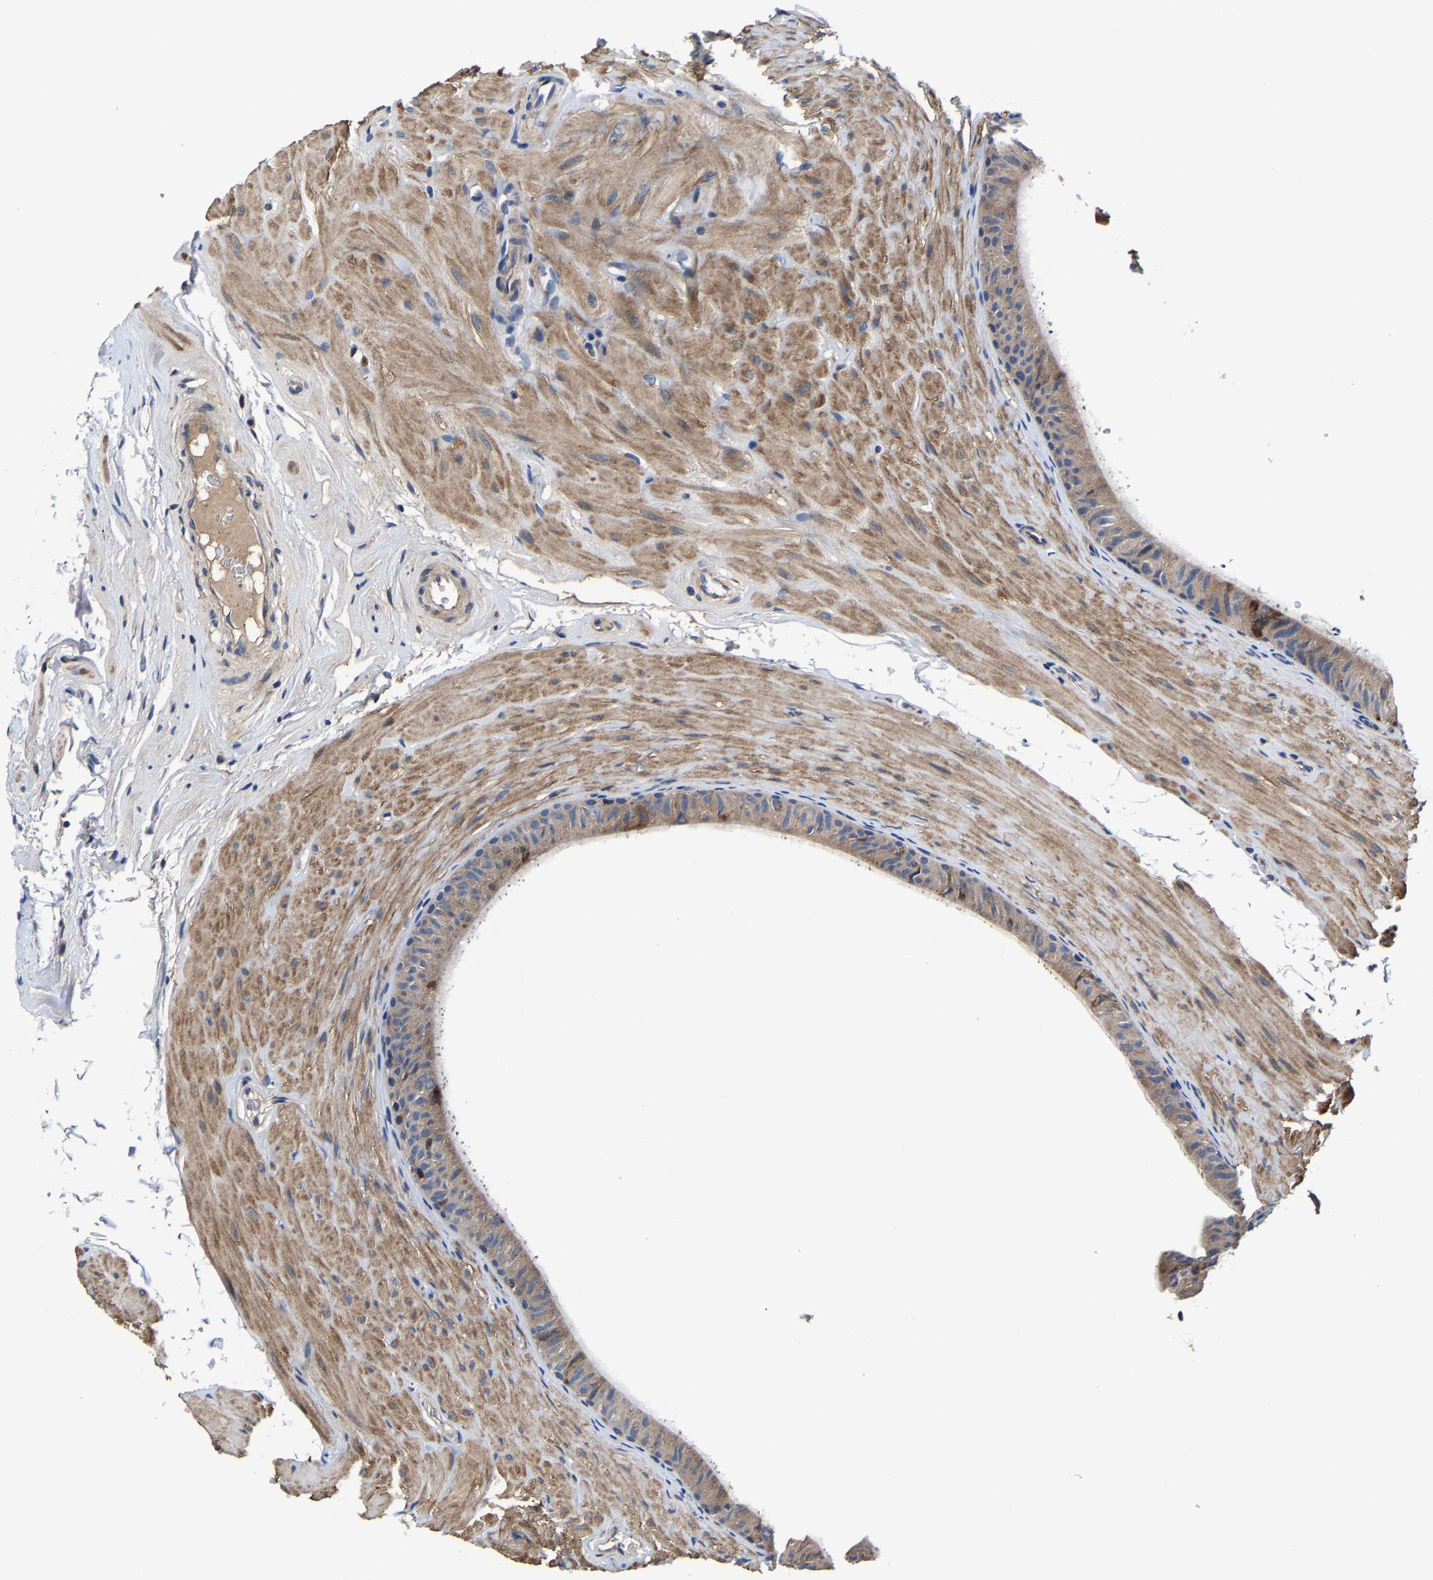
{"staining": {"intensity": "weak", "quantity": "25%-75%", "location": "cytoplasmic/membranous"}, "tissue": "epididymis", "cell_type": "Glandular cells", "image_type": "normal", "snomed": [{"axis": "morphology", "description": "Normal tissue, NOS"}, {"axis": "topography", "description": "Epididymis"}], "caption": "This image exhibits immunohistochemistry staining of normal human epididymis, with low weak cytoplasmic/membranous expression in approximately 25%-75% of glandular cells.", "gene": "SLC12A2", "patient": {"sex": "male", "age": 34}}